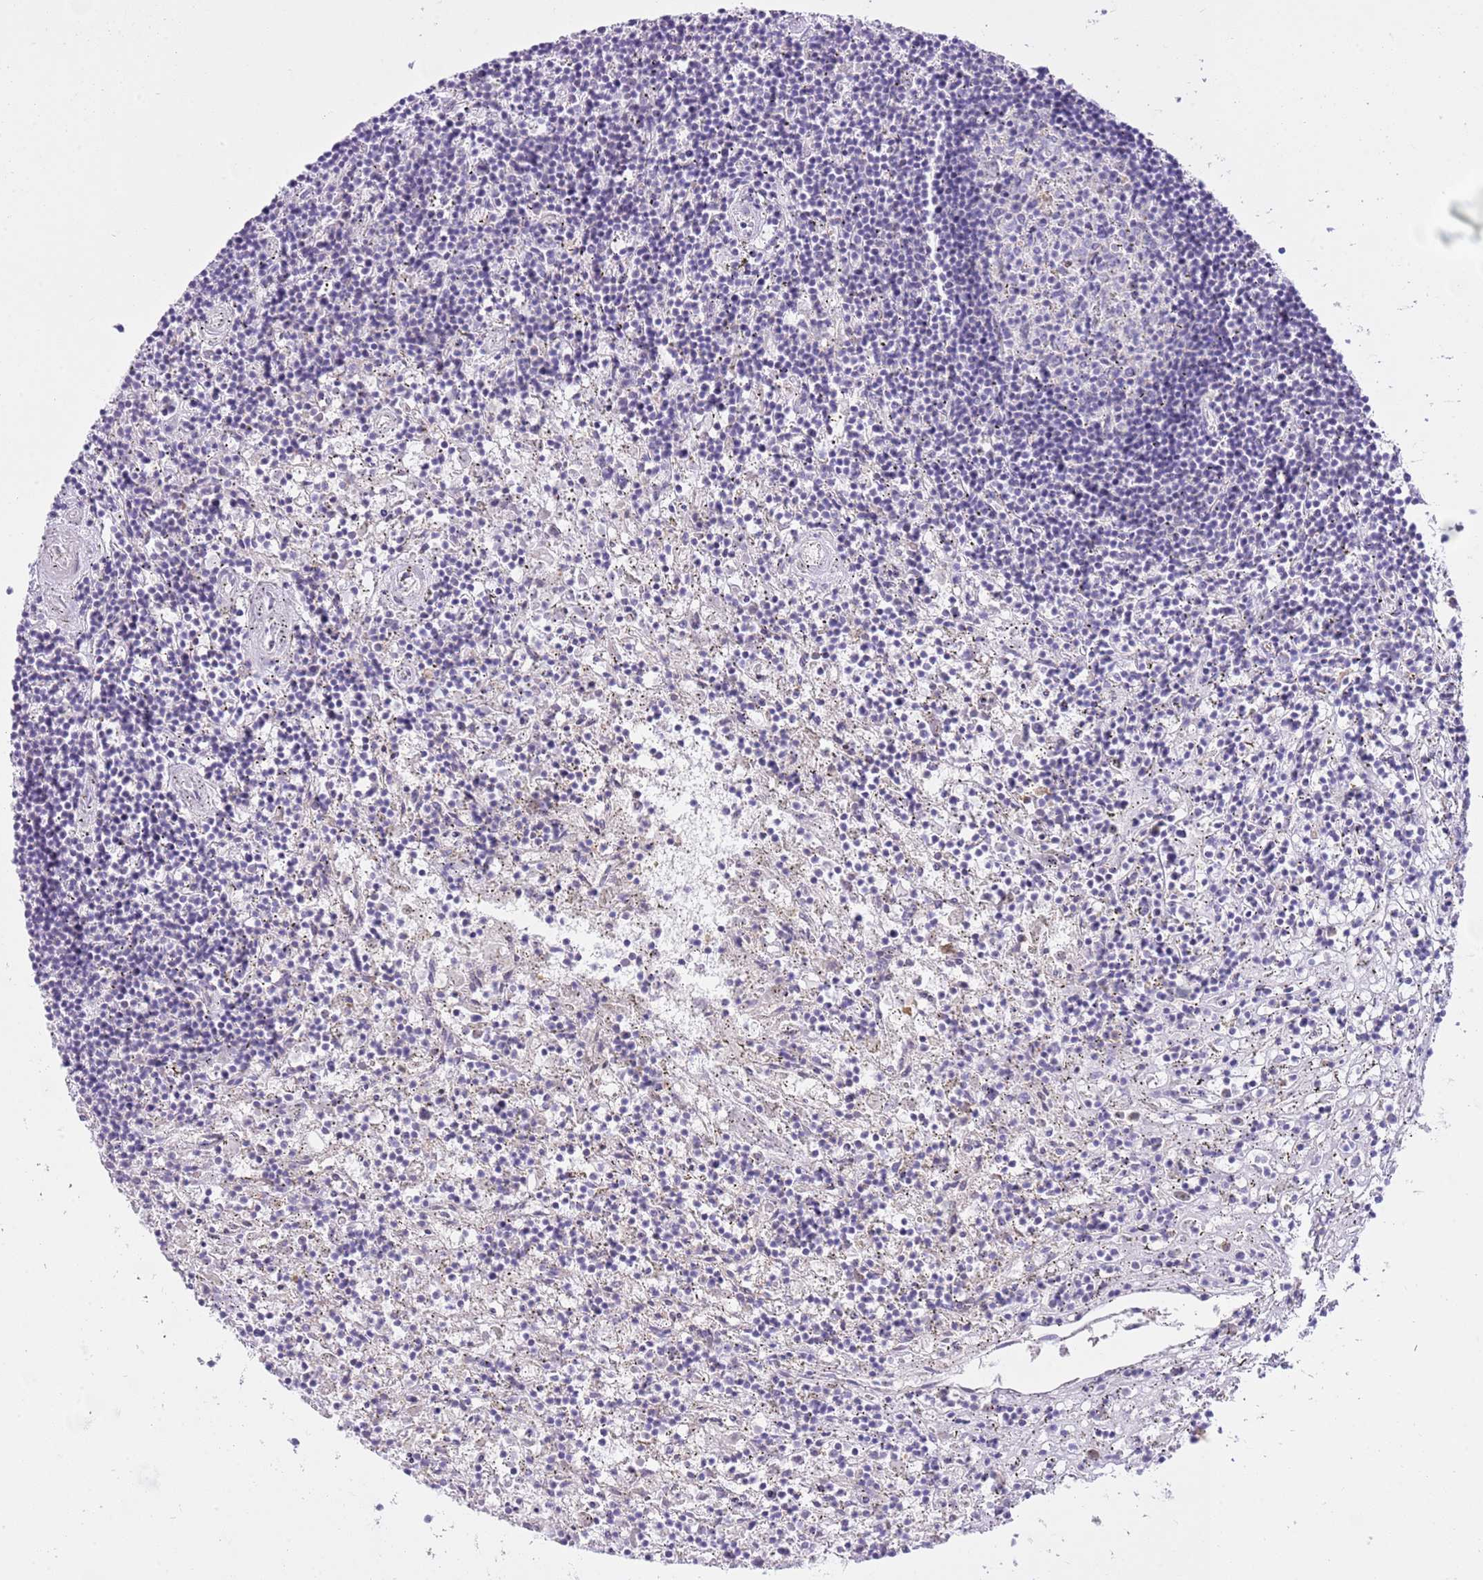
{"staining": {"intensity": "negative", "quantity": "none", "location": "none"}, "tissue": "lymphoma", "cell_type": "Tumor cells", "image_type": "cancer", "snomed": [{"axis": "morphology", "description": "Malignant lymphoma, non-Hodgkin's type, Low grade"}, {"axis": "topography", "description": "Spleen"}], "caption": "This is an immunohistochemistry (IHC) image of human lymphoma. There is no positivity in tumor cells.", "gene": "FBRSL1", "patient": {"sex": "male", "age": 76}}